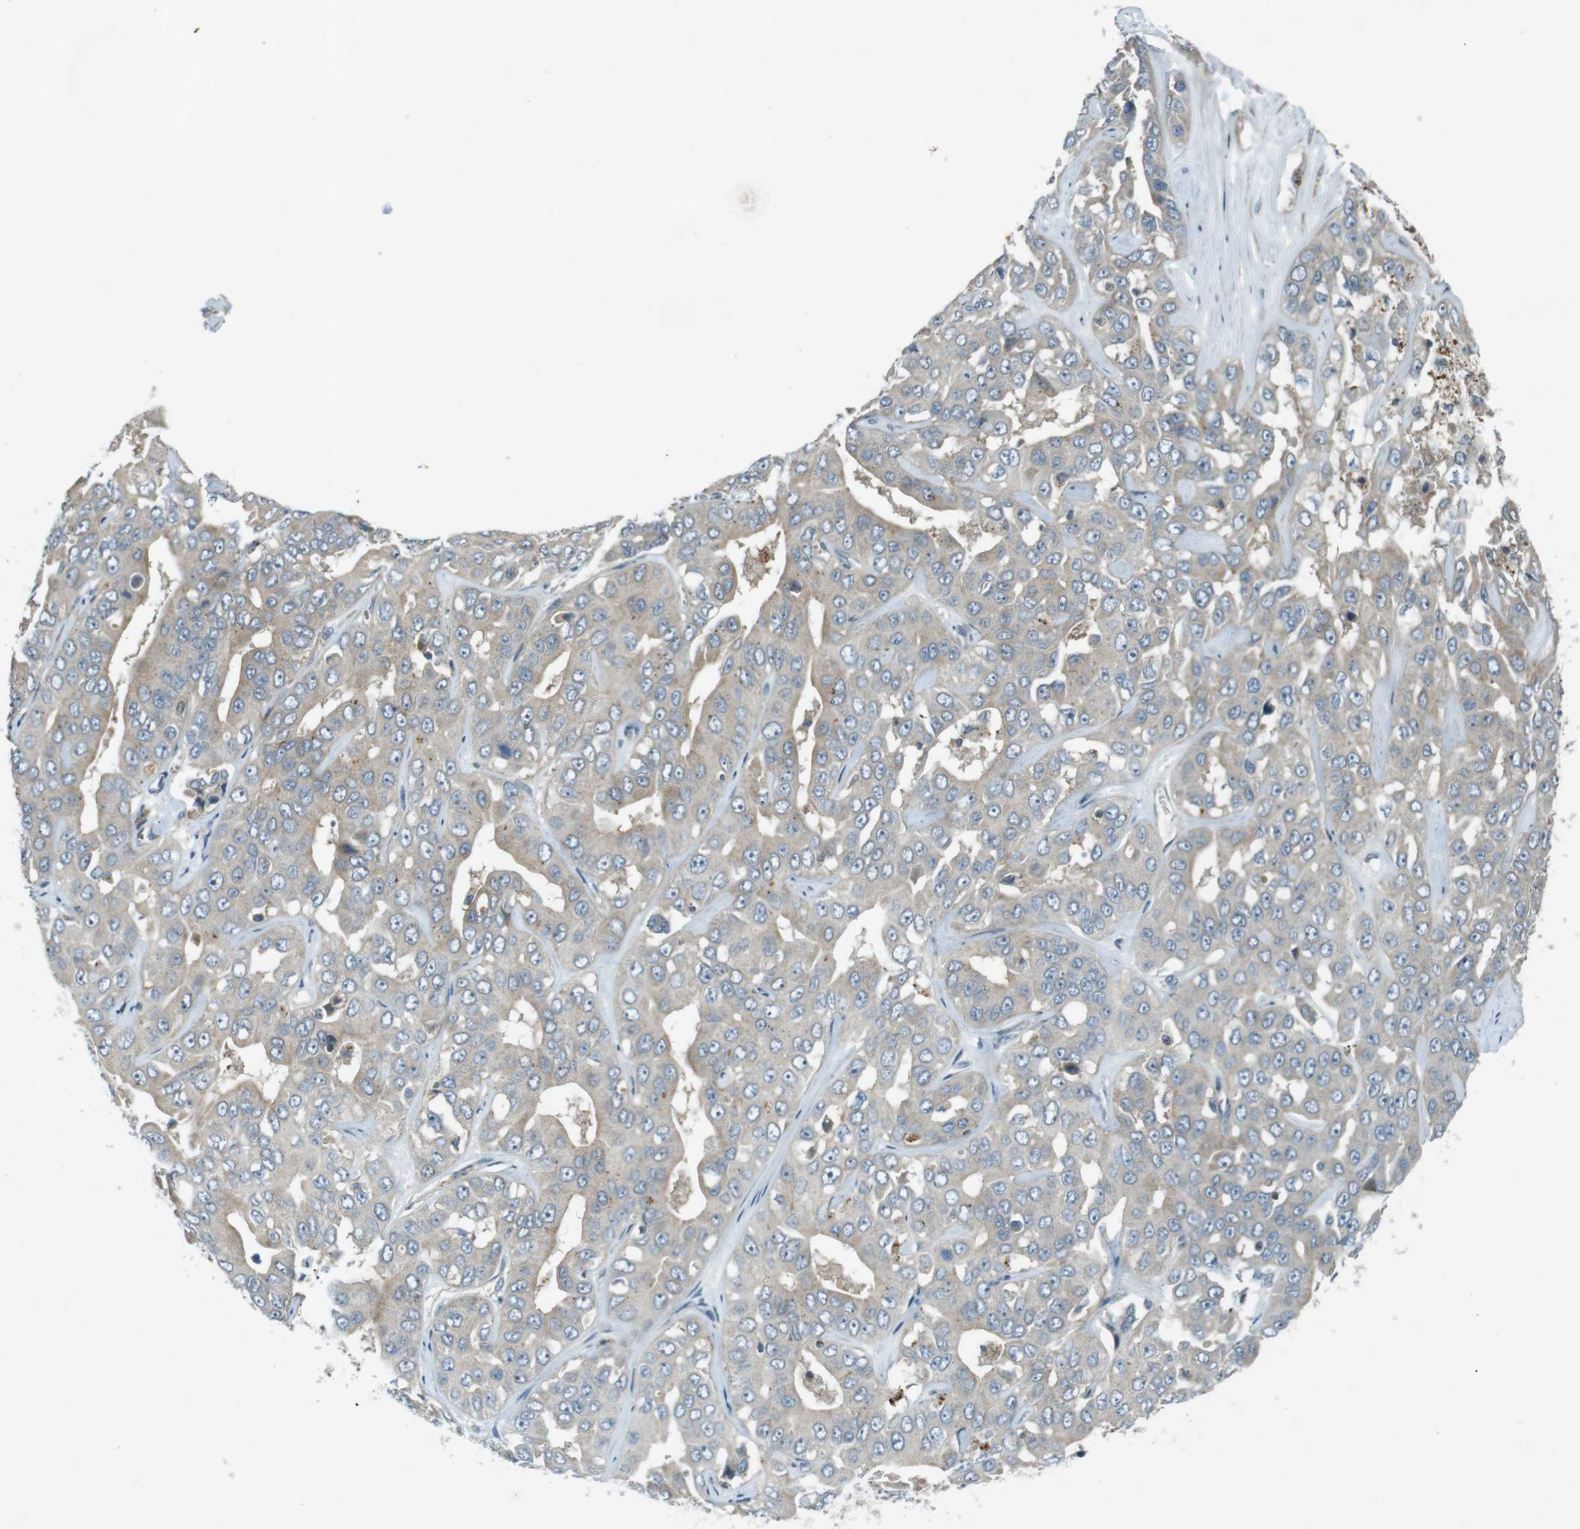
{"staining": {"intensity": "negative", "quantity": "none", "location": "none"}, "tissue": "liver cancer", "cell_type": "Tumor cells", "image_type": "cancer", "snomed": [{"axis": "morphology", "description": "Cholangiocarcinoma"}, {"axis": "topography", "description": "Liver"}], "caption": "Immunohistochemistry (IHC) of liver cholangiocarcinoma displays no staining in tumor cells.", "gene": "ZYX", "patient": {"sex": "female", "age": 52}}